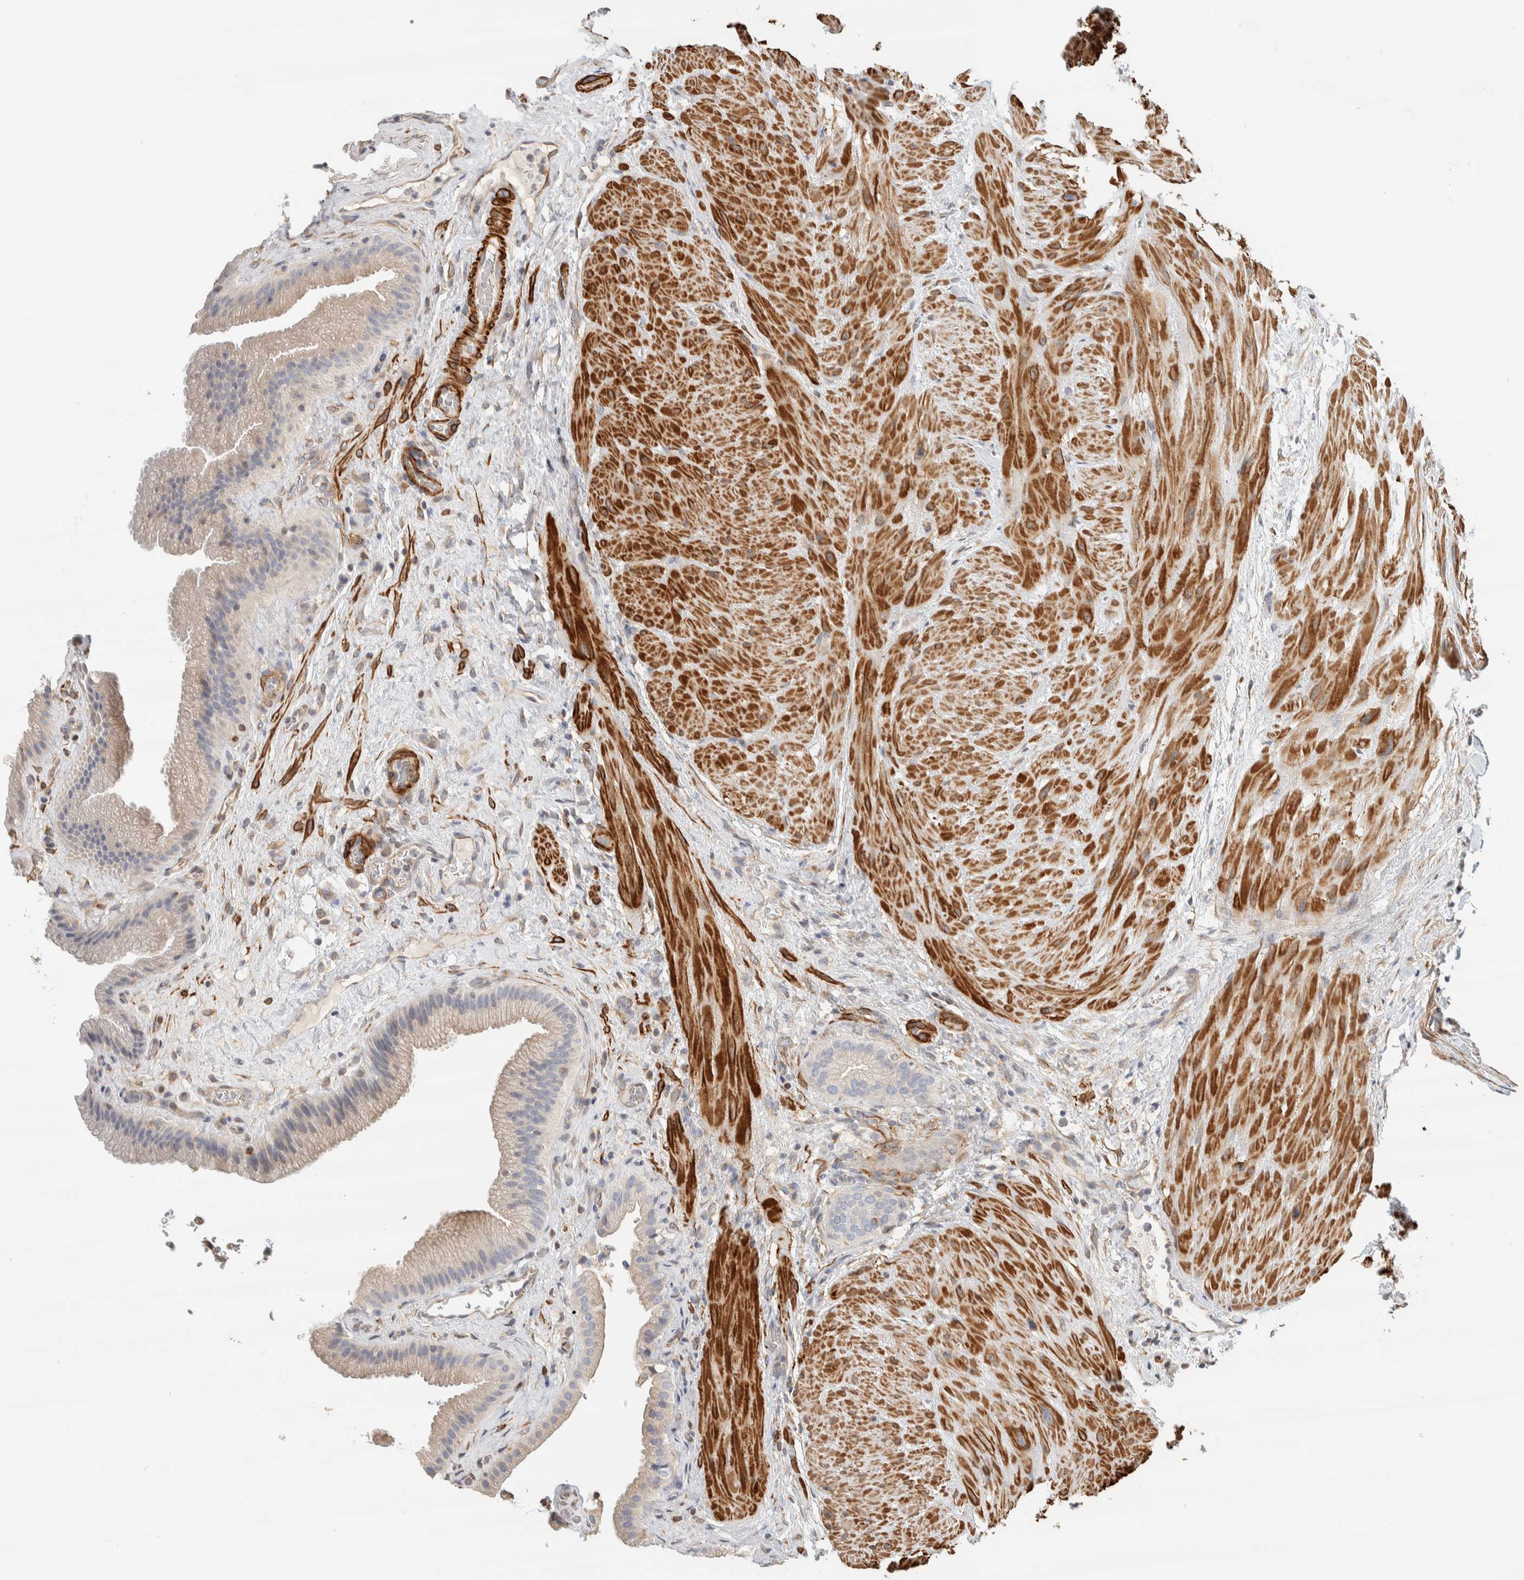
{"staining": {"intensity": "negative", "quantity": "none", "location": "none"}, "tissue": "gallbladder", "cell_type": "Glandular cells", "image_type": "normal", "snomed": [{"axis": "morphology", "description": "Normal tissue, NOS"}, {"axis": "topography", "description": "Gallbladder"}], "caption": "There is no significant expression in glandular cells of gallbladder. Nuclei are stained in blue.", "gene": "CDR2", "patient": {"sex": "male", "age": 49}}